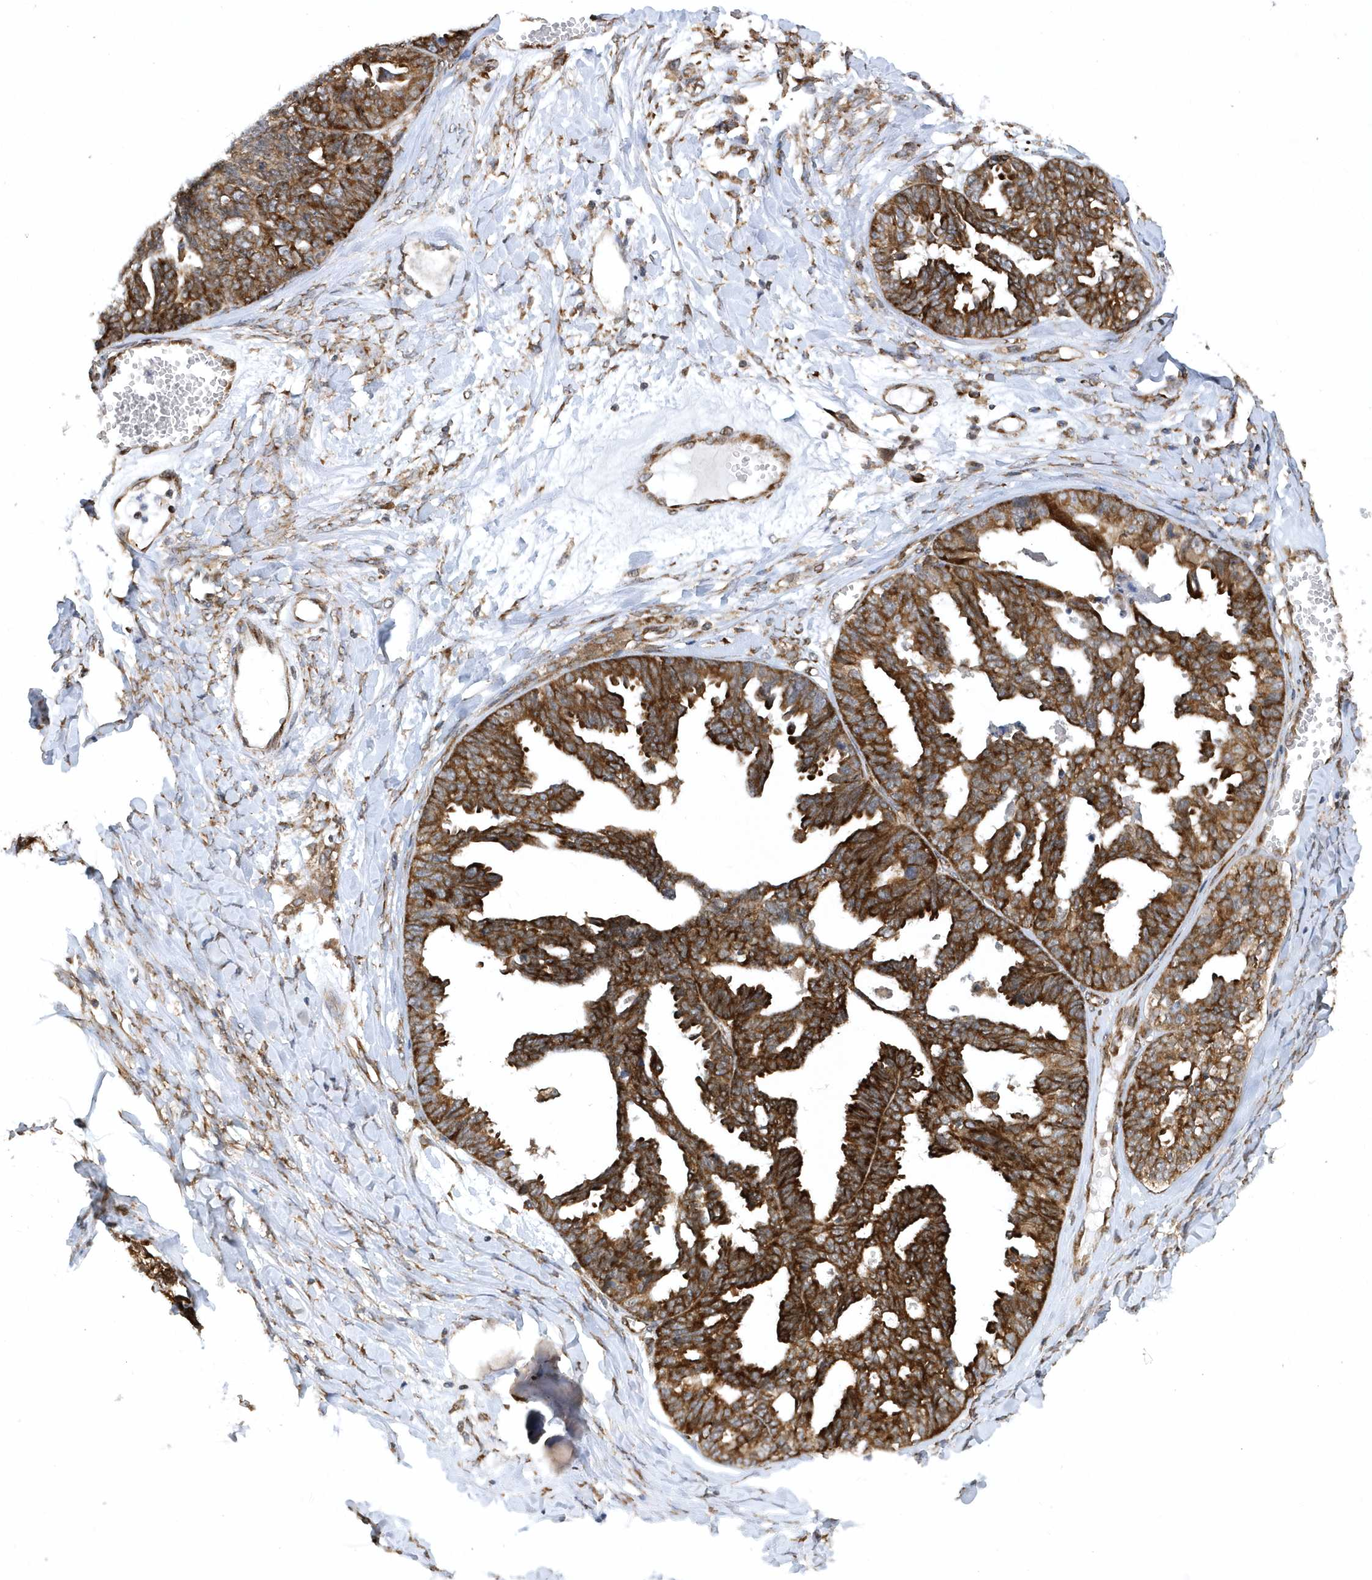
{"staining": {"intensity": "strong", "quantity": ">75%", "location": "cytoplasmic/membranous"}, "tissue": "ovarian cancer", "cell_type": "Tumor cells", "image_type": "cancer", "snomed": [{"axis": "morphology", "description": "Cystadenocarcinoma, serous, NOS"}, {"axis": "topography", "description": "Ovary"}], "caption": "Protein expression analysis of human ovarian serous cystadenocarcinoma reveals strong cytoplasmic/membranous expression in about >75% of tumor cells.", "gene": "PHF1", "patient": {"sex": "female", "age": 79}}